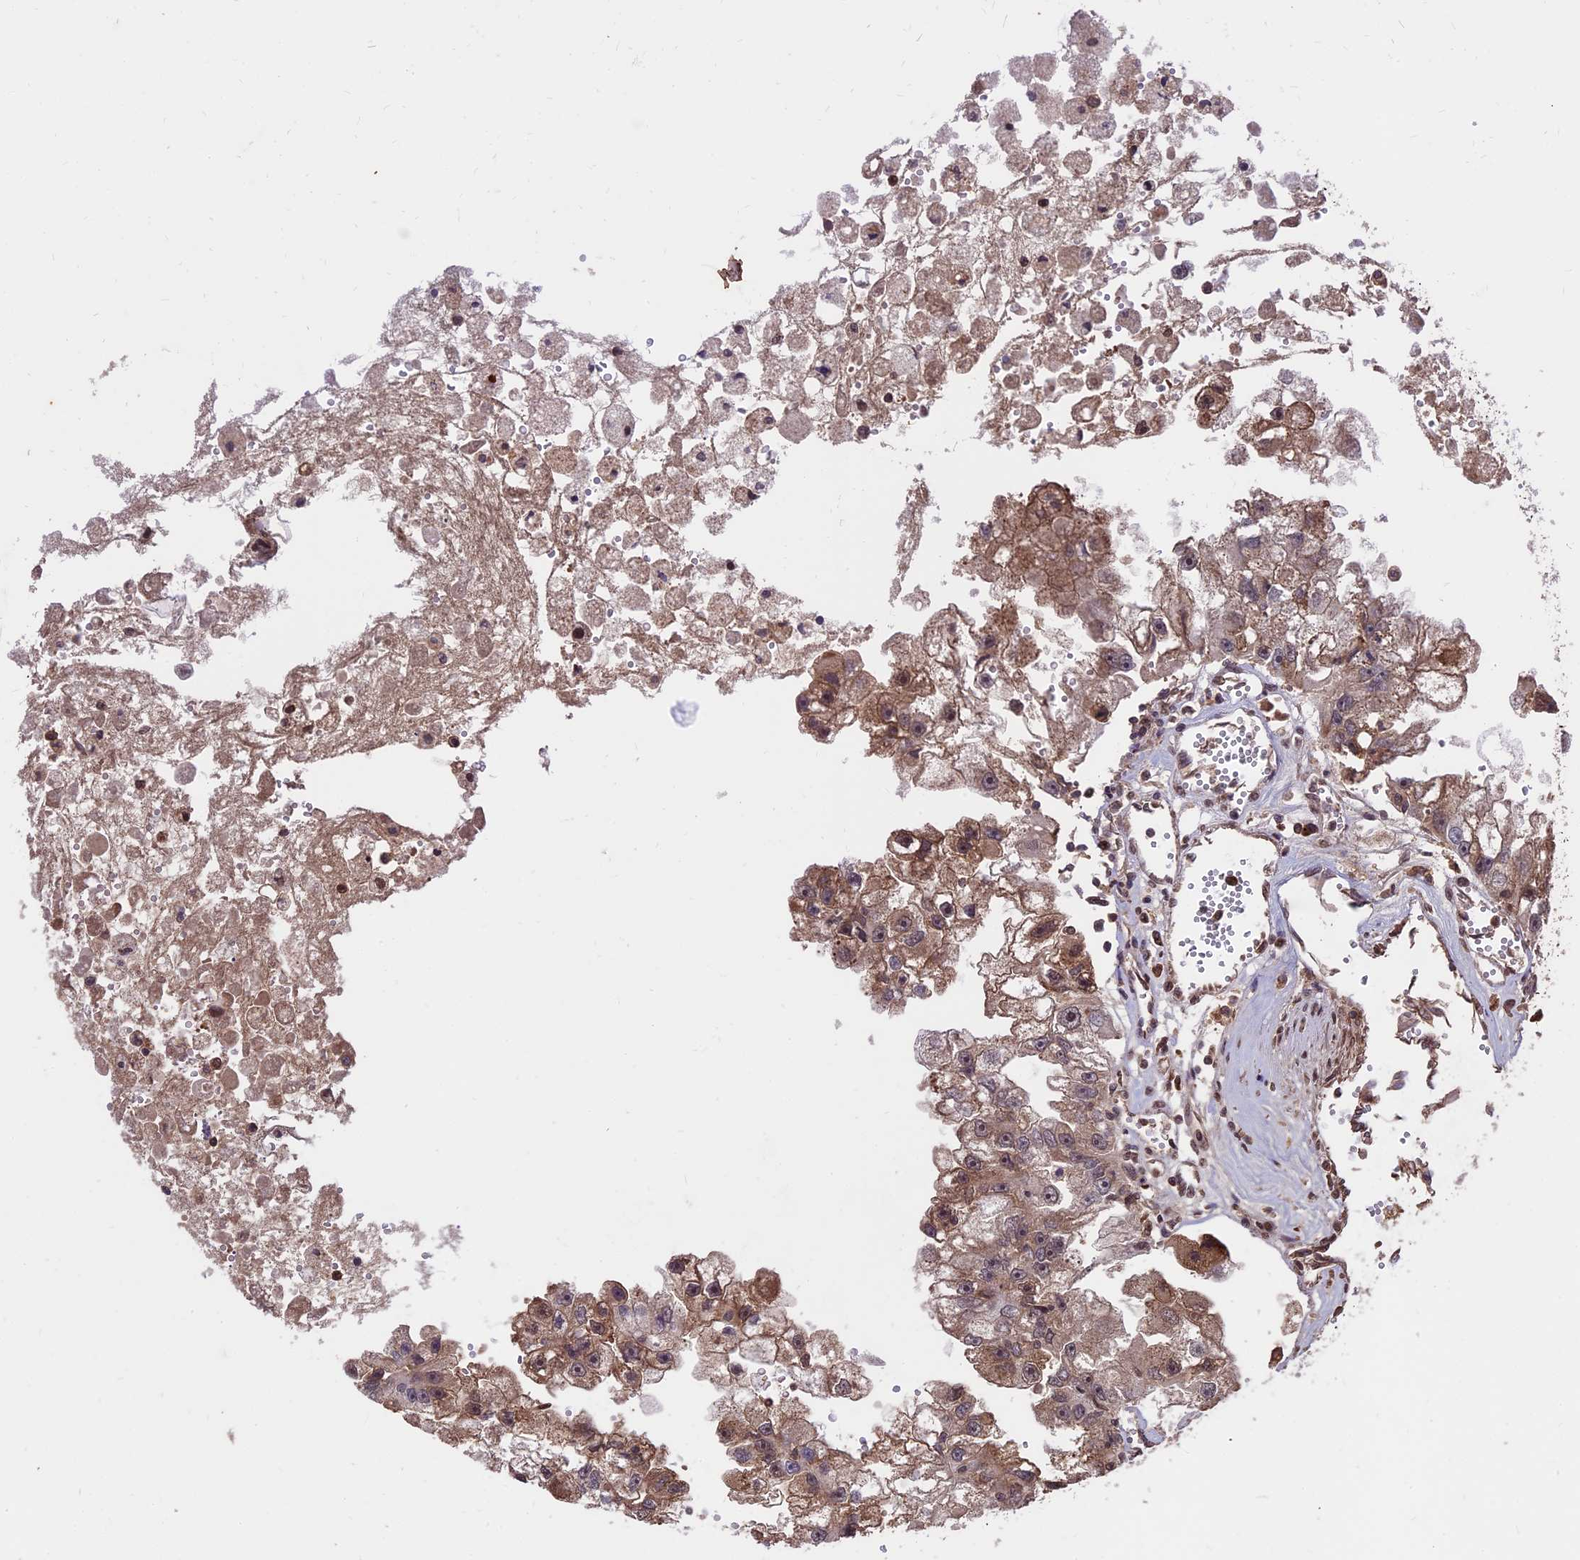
{"staining": {"intensity": "moderate", "quantity": "25%-75%", "location": "cytoplasmic/membranous,nuclear"}, "tissue": "renal cancer", "cell_type": "Tumor cells", "image_type": "cancer", "snomed": [{"axis": "morphology", "description": "Adenocarcinoma, NOS"}, {"axis": "topography", "description": "Kidney"}], "caption": "Protein expression analysis of human renal adenocarcinoma reveals moderate cytoplasmic/membranous and nuclear staining in about 25%-75% of tumor cells.", "gene": "ZNF598", "patient": {"sex": "male", "age": 63}}